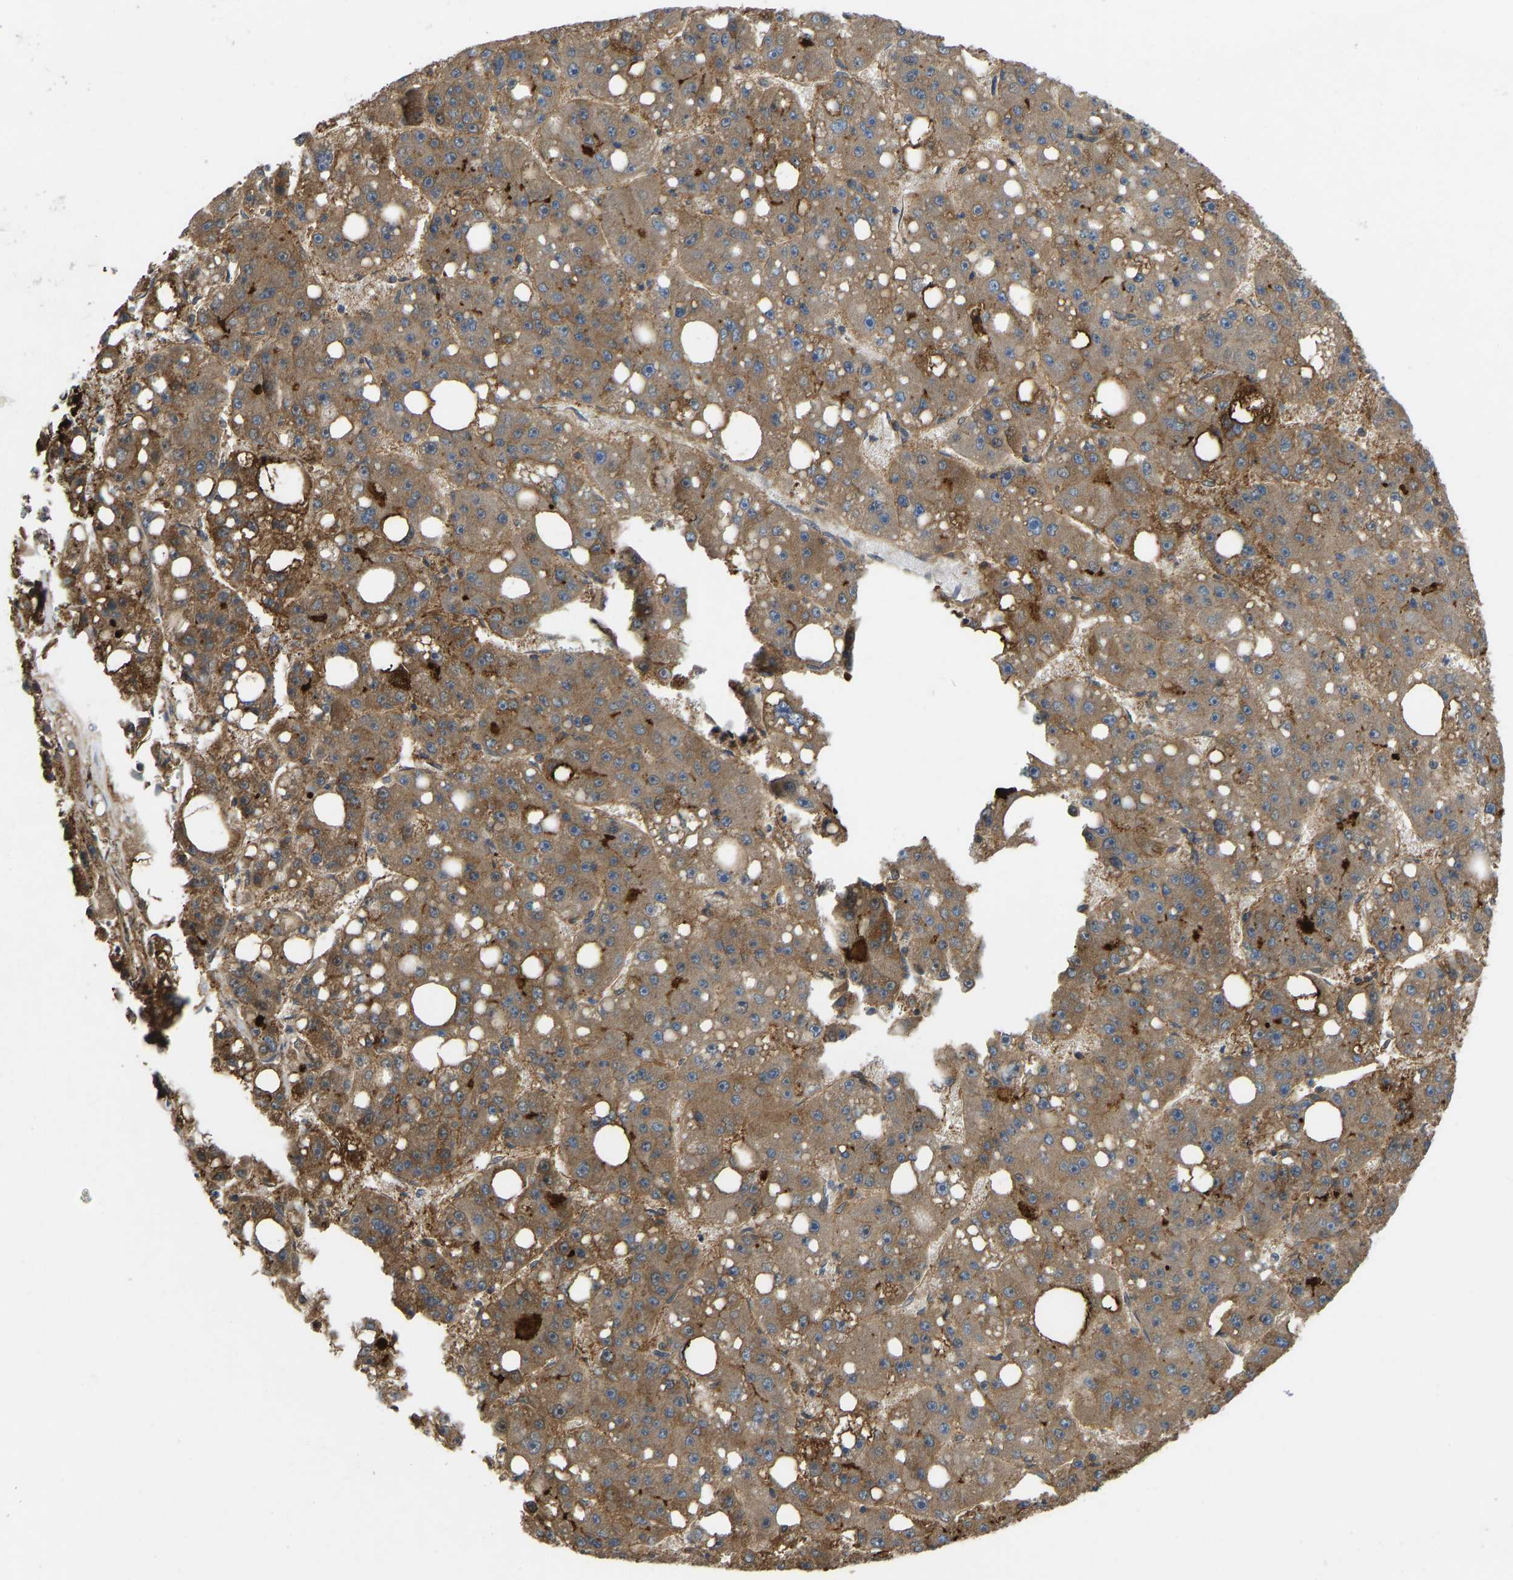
{"staining": {"intensity": "moderate", "quantity": ">75%", "location": "cytoplasmic/membranous"}, "tissue": "liver cancer", "cell_type": "Tumor cells", "image_type": "cancer", "snomed": [{"axis": "morphology", "description": "Carcinoma, Hepatocellular, NOS"}, {"axis": "topography", "description": "Liver"}], "caption": "Immunohistochemical staining of liver hepatocellular carcinoma demonstrates medium levels of moderate cytoplasmic/membranous expression in approximately >75% of tumor cells.", "gene": "RASGRF2", "patient": {"sex": "female", "age": 61}}